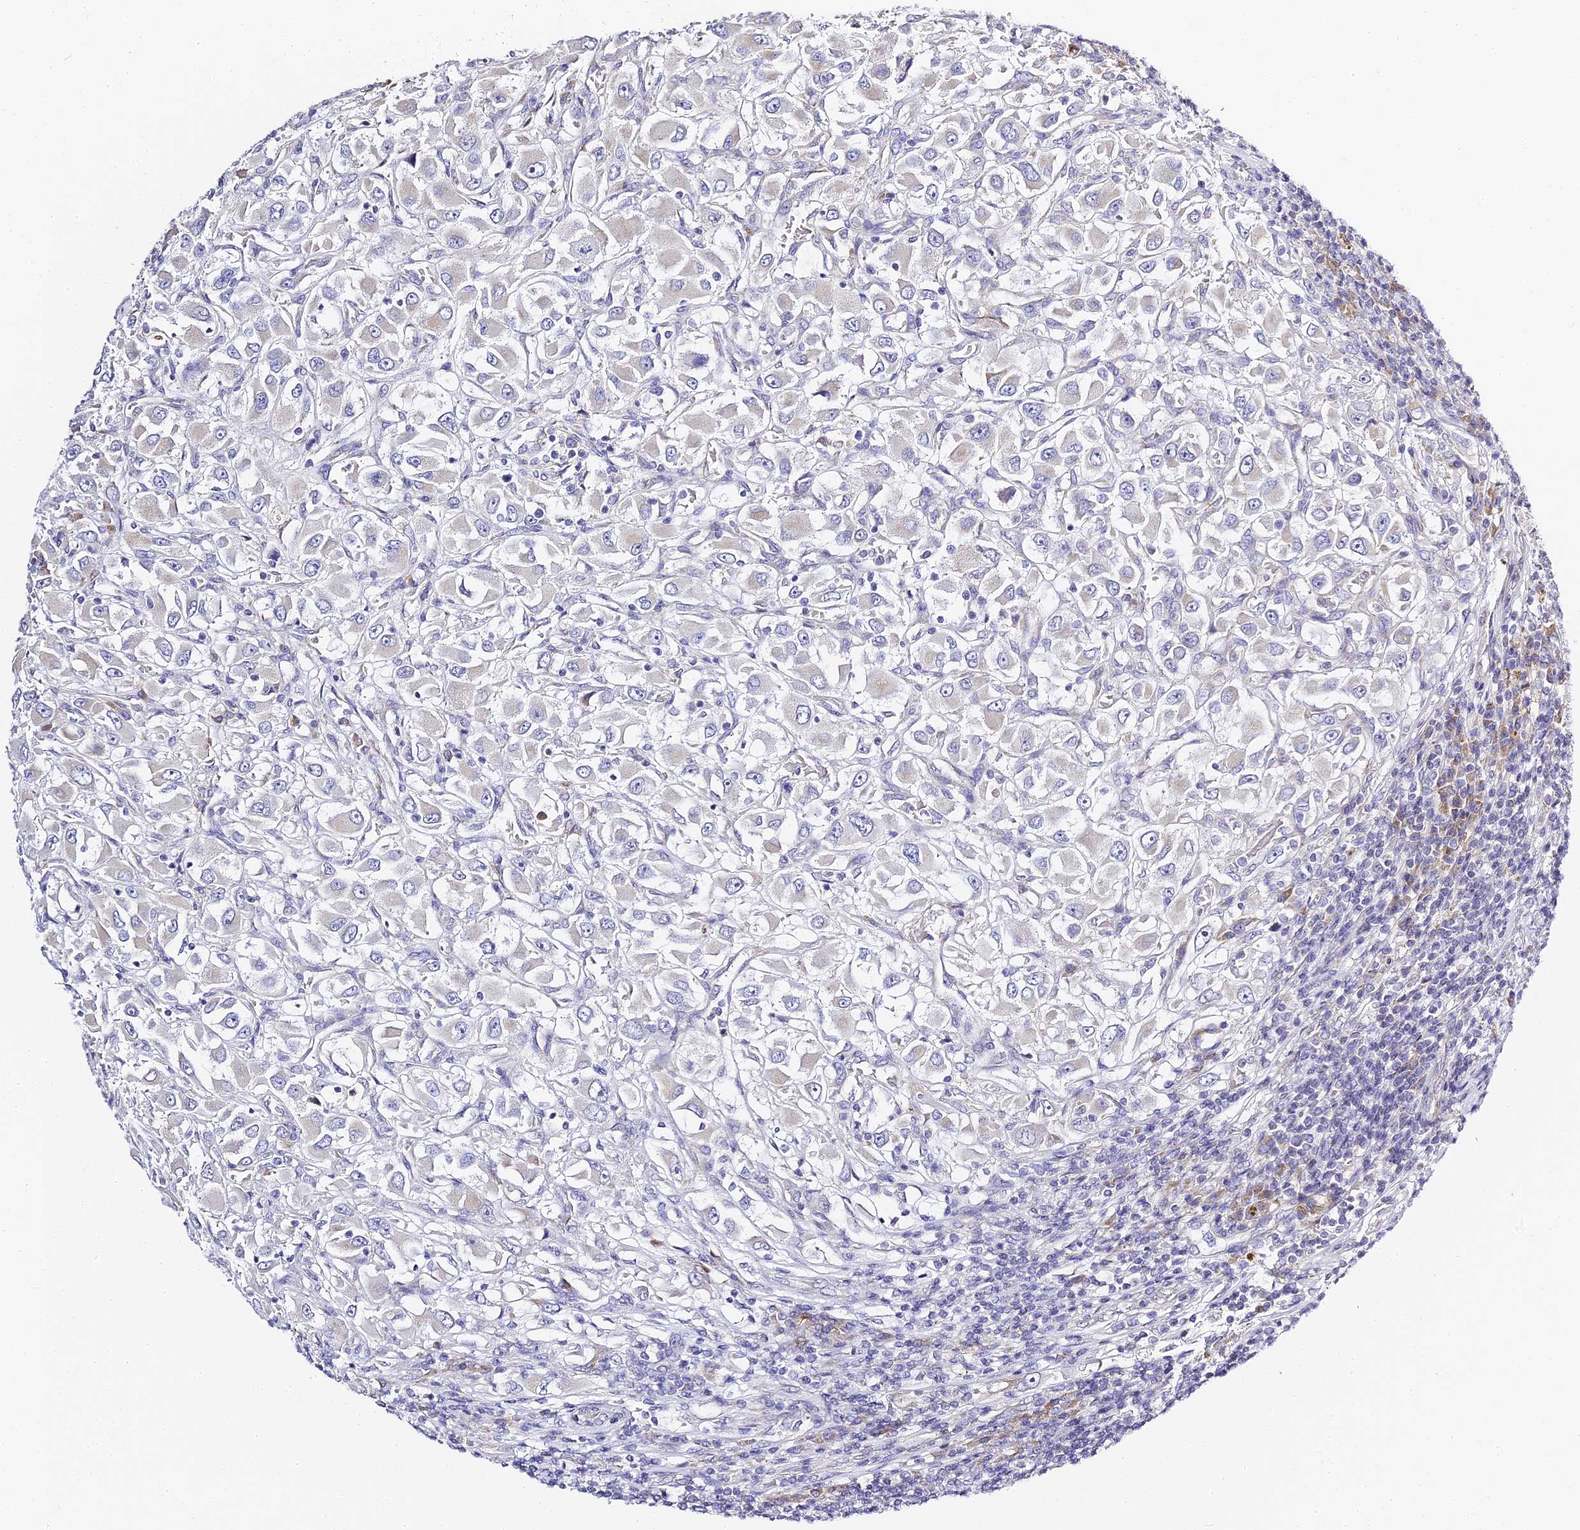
{"staining": {"intensity": "negative", "quantity": "none", "location": "none"}, "tissue": "renal cancer", "cell_type": "Tumor cells", "image_type": "cancer", "snomed": [{"axis": "morphology", "description": "Adenocarcinoma, NOS"}, {"axis": "topography", "description": "Kidney"}], "caption": "Histopathology image shows no protein positivity in tumor cells of adenocarcinoma (renal) tissue.", "gene": "SERP1", "patient": {"sex": "female", "age": 52}}